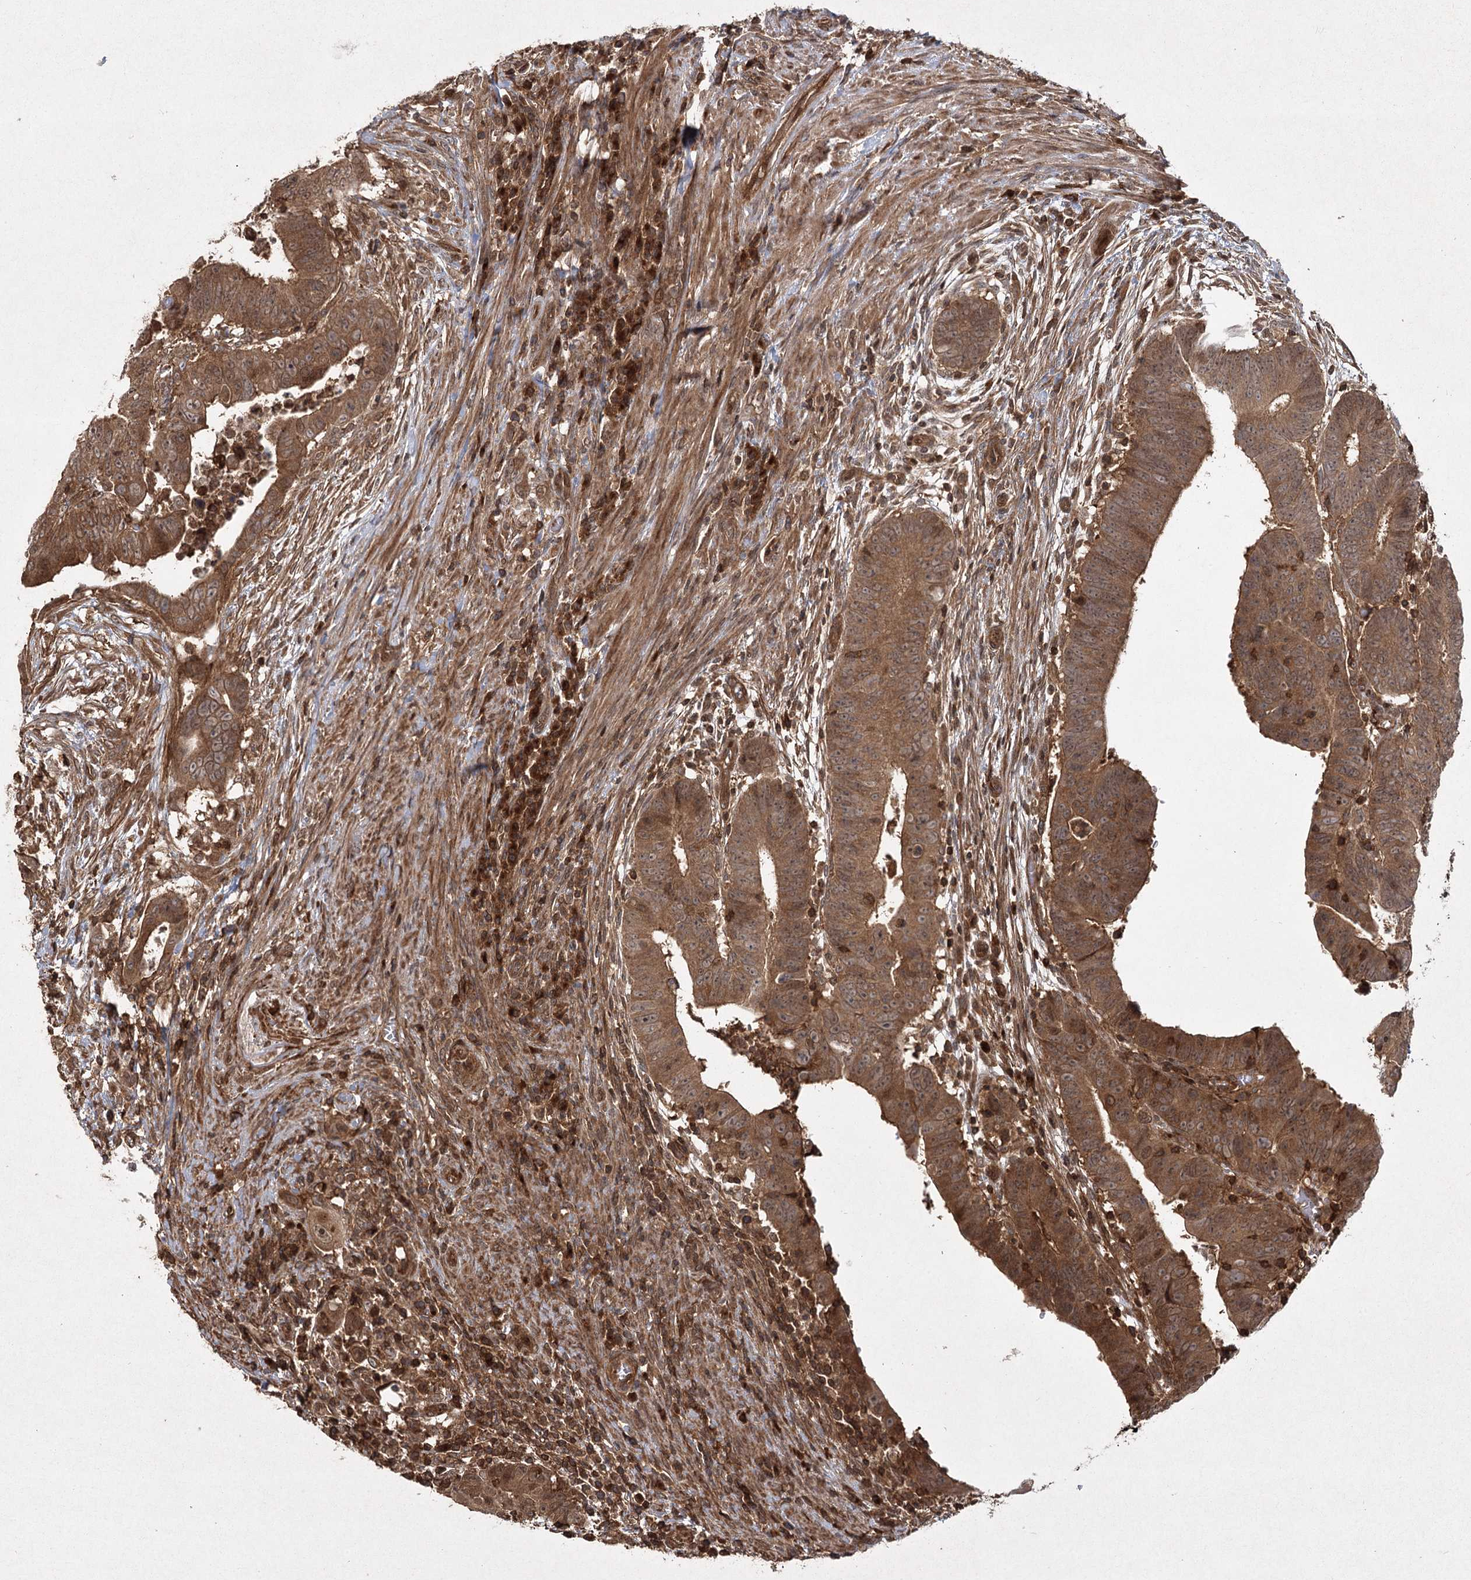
{"staining": {"intensity": "moderate", "quantity": ">75%", "location": "cytoplasmic/membranous"}, "tissue": "colorectal cancer", "cell_type": "Tumor cells", "image_type": "cancer", "snomed": [{"axis": "morphology", "description": "Normal tissue, NOS"}, {"axis": "morphology", "description": "Adenocarcinoma, NOS"}, {"axis": "topography", "description": "Rectum"}], "caption": "High-magnification brightfield microscopy of adenocarcinoma (colorectal) stained with DAB (brown) and counterstained with hematoxylin (blue). tumor cells exhibit moderate cytoplasmic/membranous staining is identified in about>75% of cells.", "gene": "MDFIC", "patient": {"sex": "female", "age": 65}}